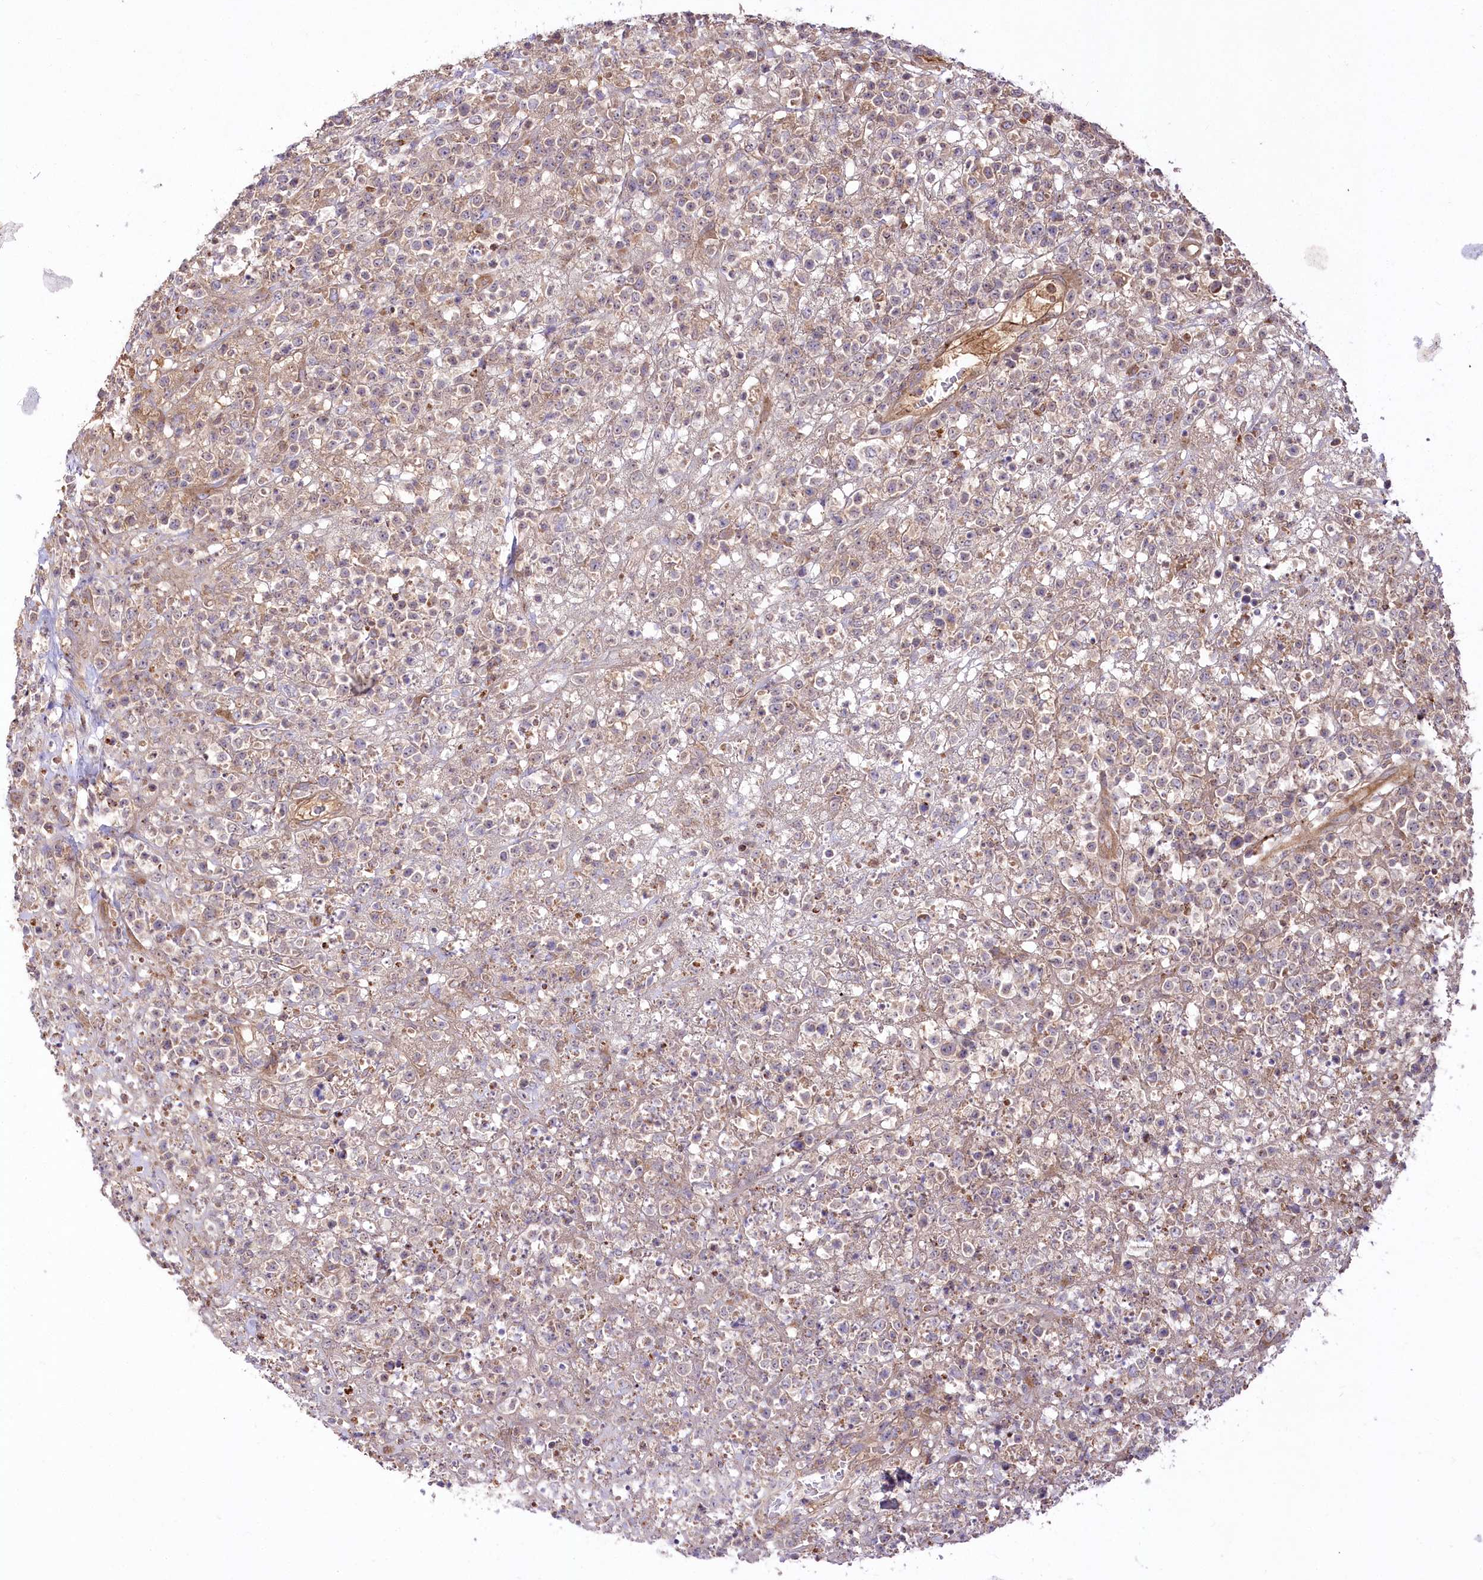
{"staining": {"intensity": "weak", "quantity": "25%-75%", "location": "cytoplasmic/membranous"}, "tissue": "lymphoma", "cell_type": "Tumor cells", "image_type": "cancer", "snomed": [{"axis": "morphology", "description": "Malignant lymphoma, non-Hodgkin's type, High grade"}, {"axis": "topography", "description": "Colon"}], "caption": "This photomicrograph reveals immunohistochemistry (IHC) staining of malignant lymphoma, non-Hodgkin's type (high-grade), with low weak cytoplasmic/membranous expression in approximately 25%-75% of tumor cells.", "gene": "PSTK", "patient": {"sex": "female", "age": 53}}